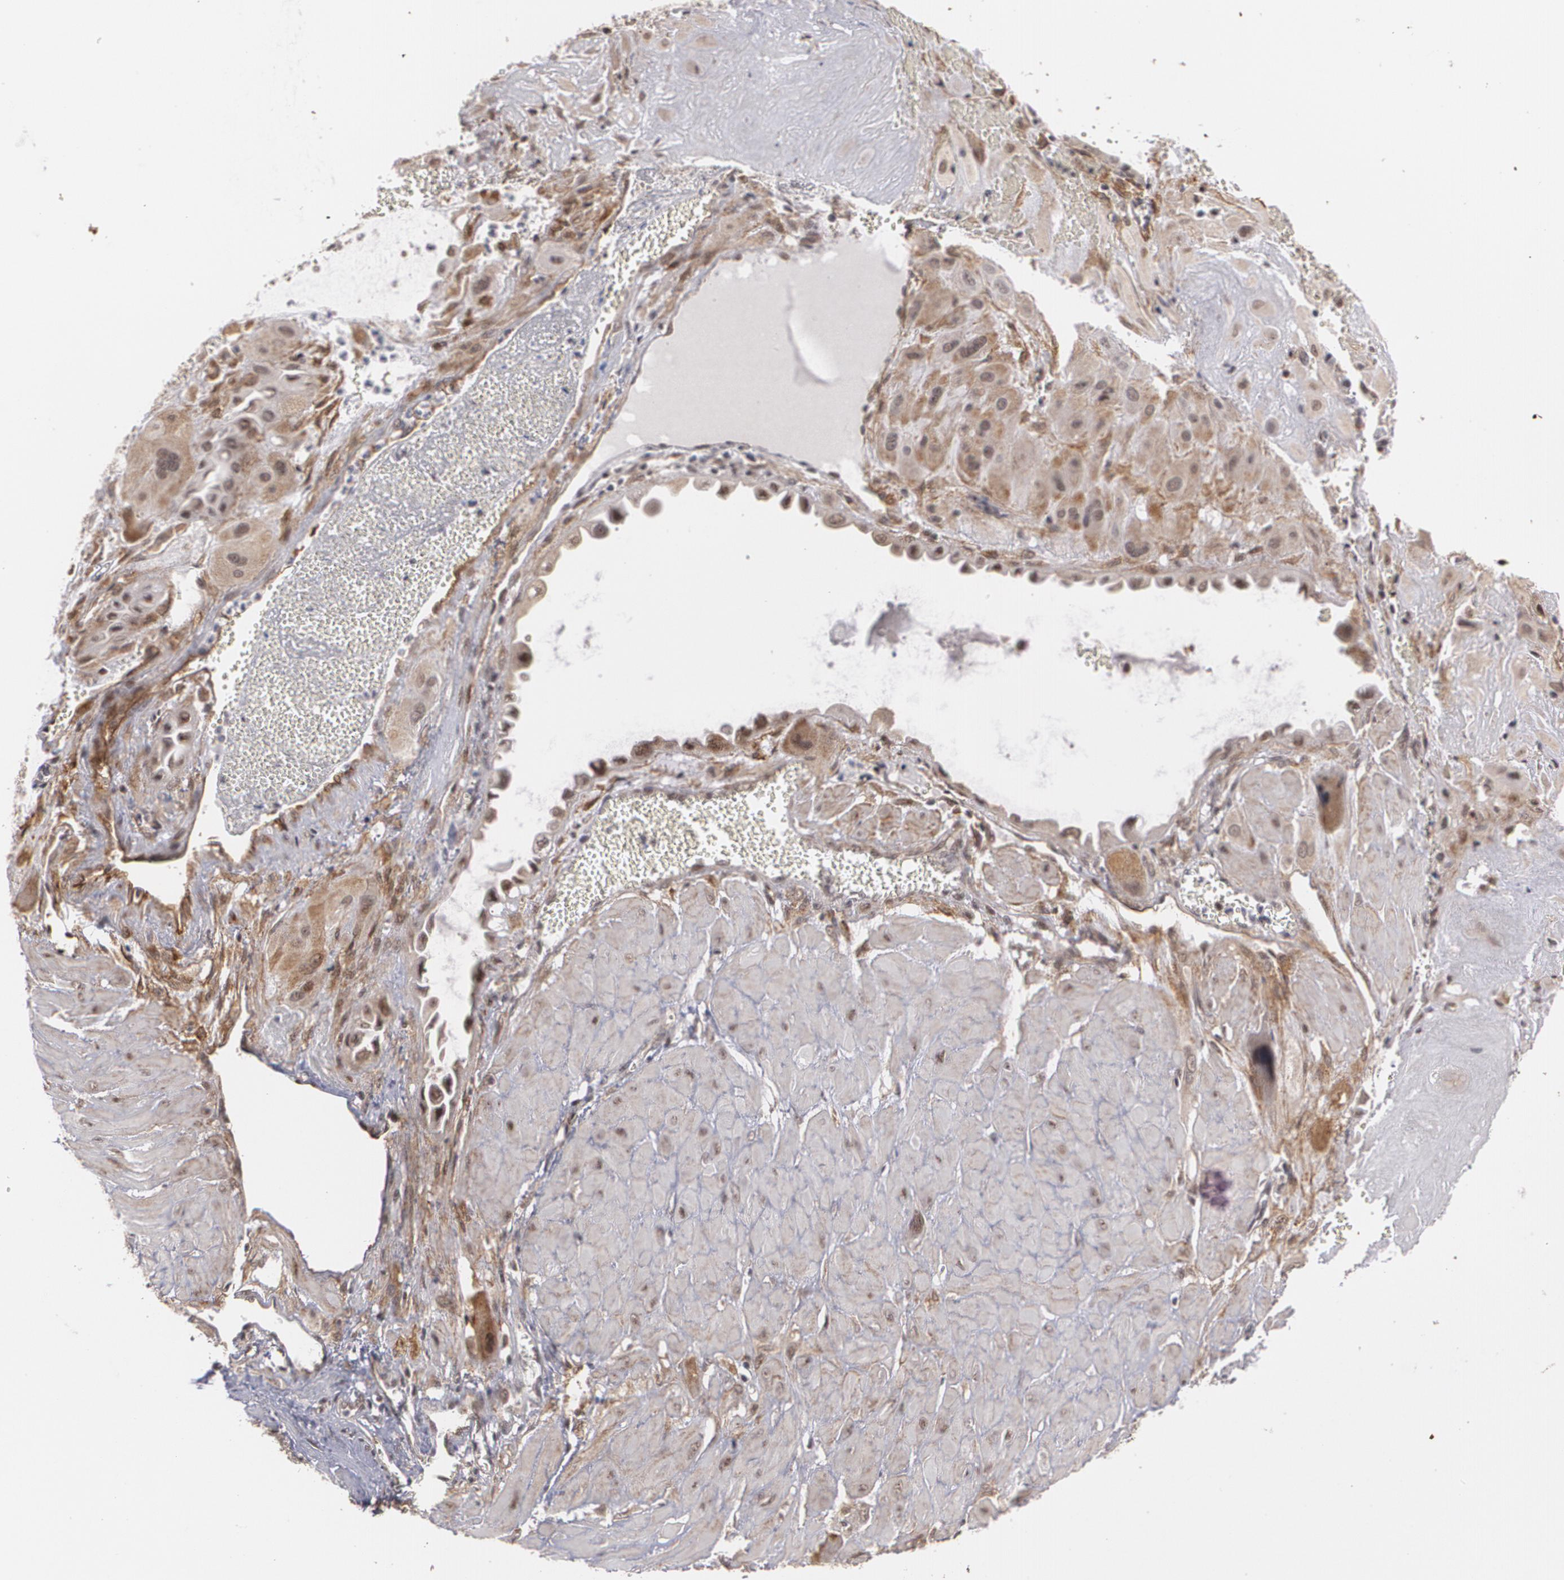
{"staining": {"intensity": "moderate", "quantity": ">75%", "location": "cytoplasmic/membranous,nuclear"}, "tissue": "cervical cancer", "cell_type": "Tumor cells", "image_type": "cancer", "snomed": [{"axis": "morphology", "description": "Squamous cell carcinoma, NOS"}, {"axis": "topography", "description": "Cervix"}], "caption": "Moderate cytoplasmic/membranous and nuclear positivity for a protein is appreciated in approximately >75% of tumor cells of cervical cancer using immunohistochemistry (IHC).", "gene": "ZNF75A", "patient": {"sex": "female", "age": 34}}